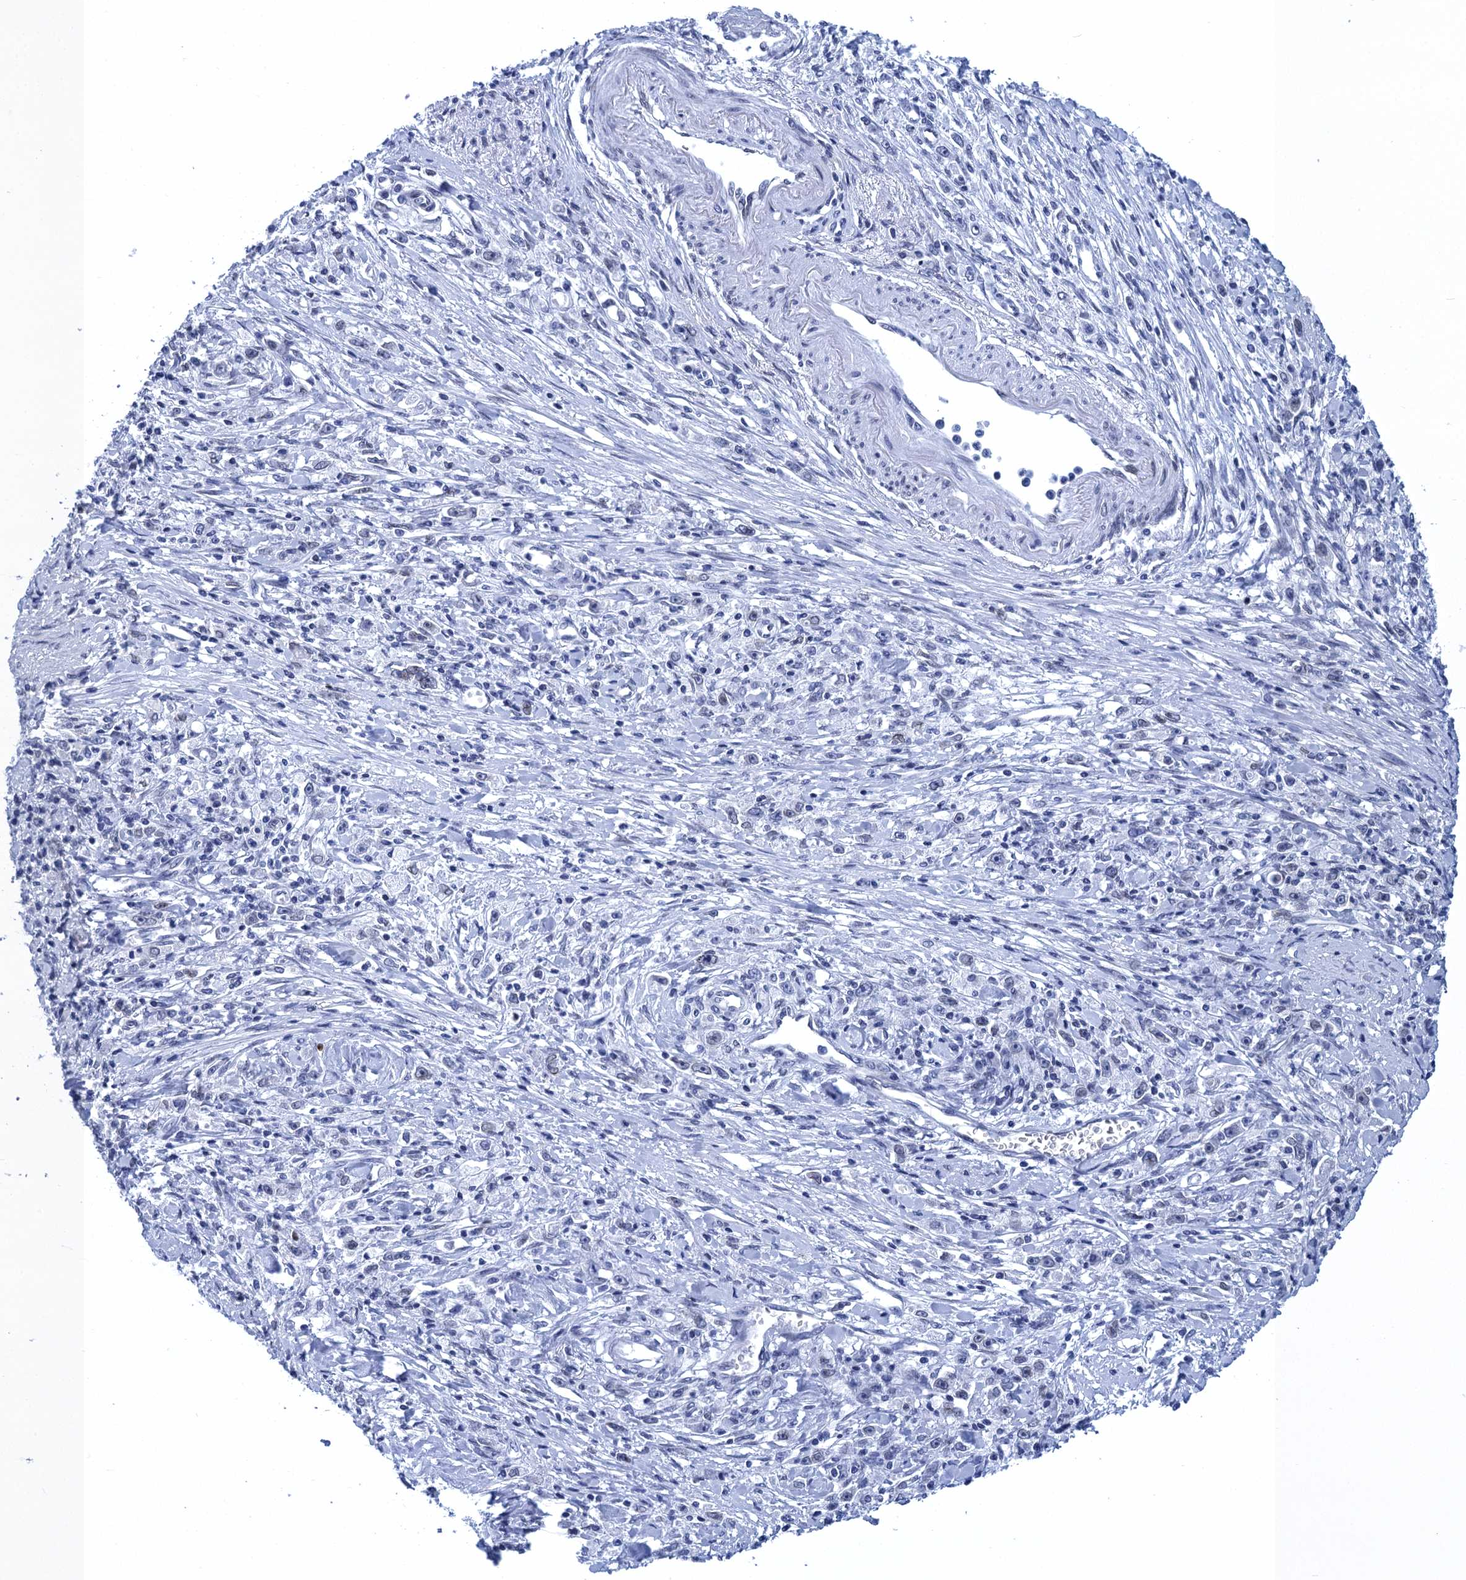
{"staining": {"intensity": "negative", "quantity": "none", "location": "none"}, "tissue": "stomach cancer", "cell_type": "Tumor cells", "image_type": "cancer", "snomed": [{"axis": "morphology", "description": "Adenocarcinoma, NOS"}, {"axis": "topography", "description": "Stomach"}], "caption": "Immunohistochemistry of stomach cancer (adenocarcinoma) demonstrates no positivity in tumor cells.", "gene": "METTL25", "patient": {"sex": "female", "age": 59}}